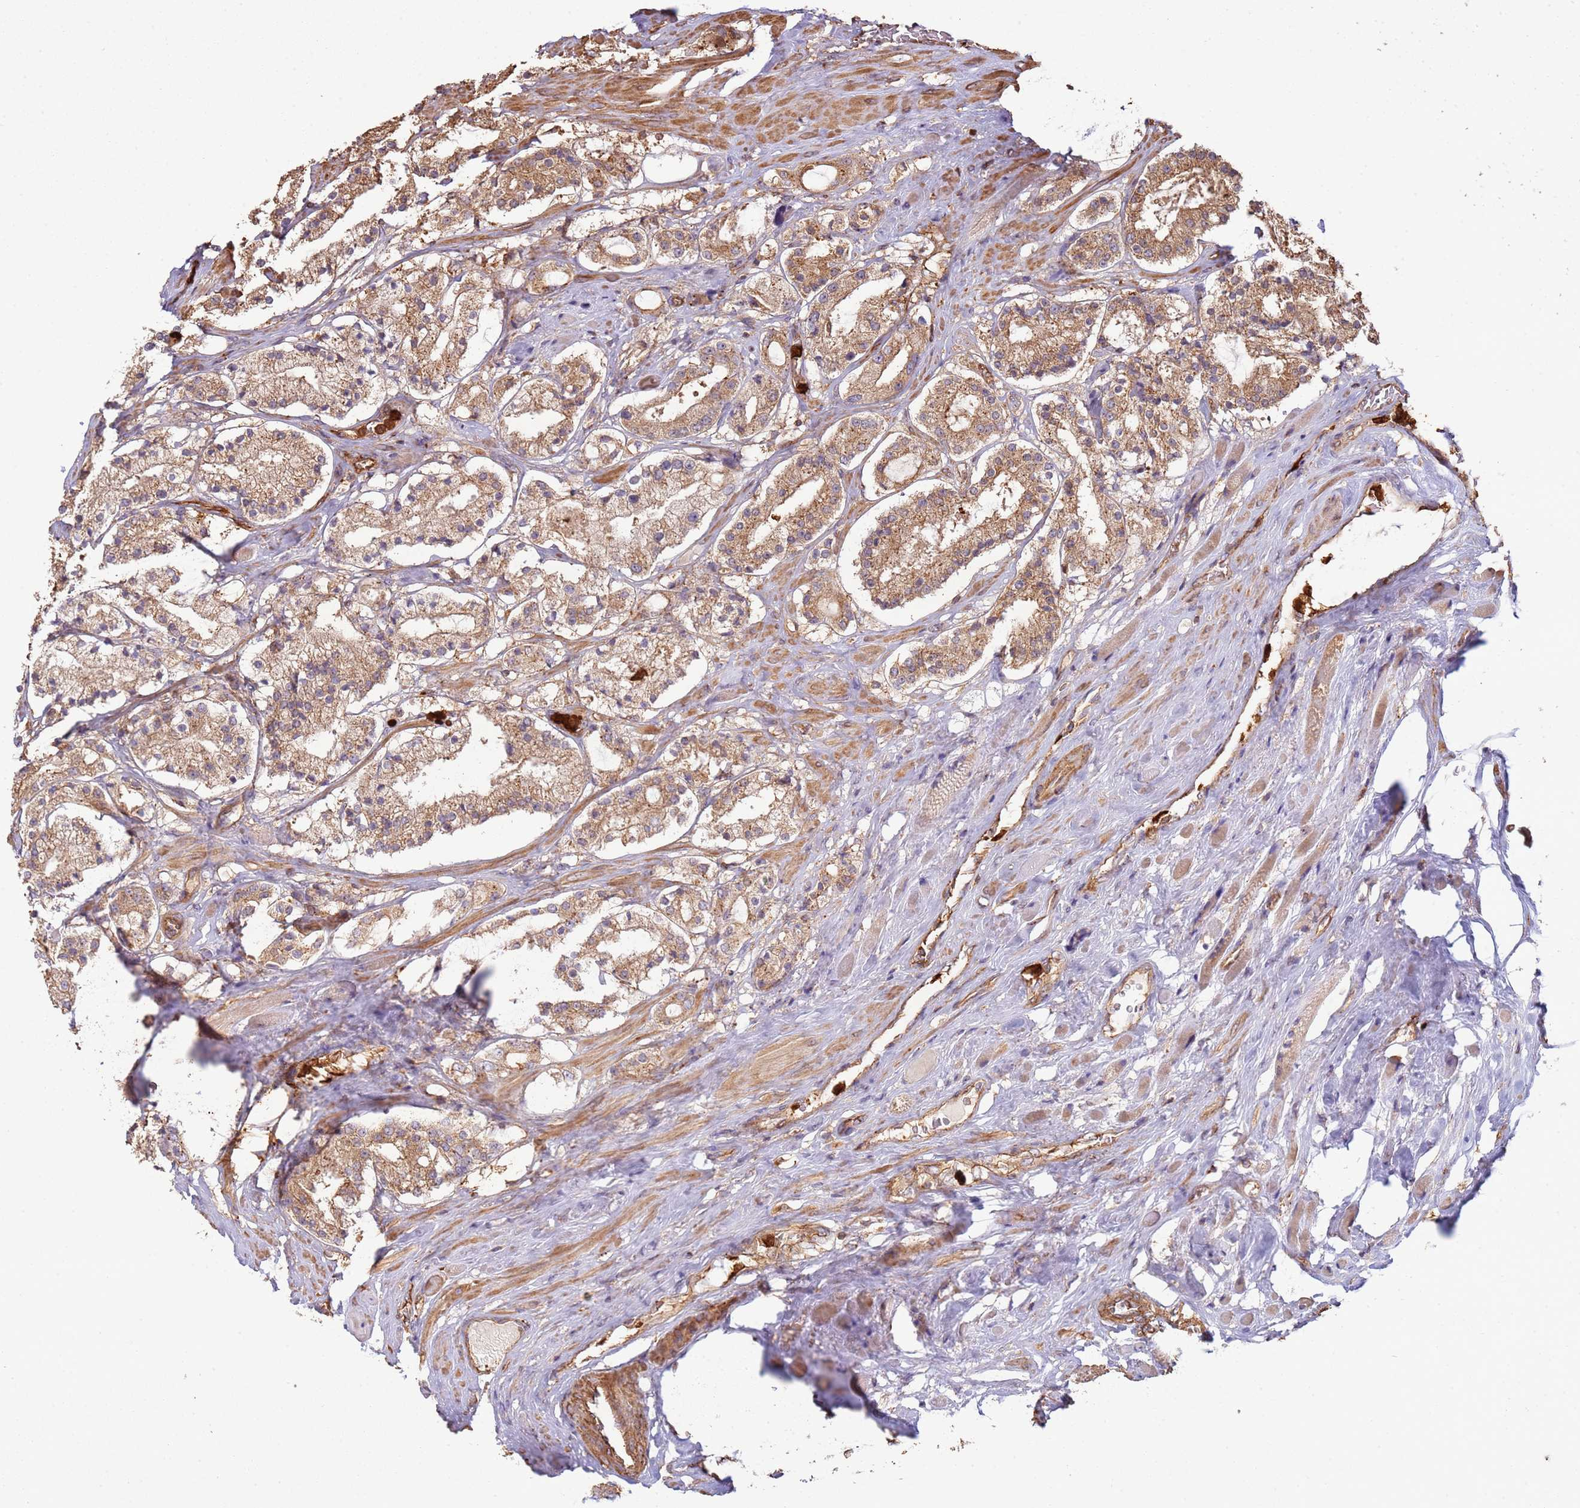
{"staining": {"intensity": "moderate", "quantity": ">75%", "location": "cytoplasmic/membranous"}, "tissue": "prostate cancer", "cell_type": "Tumor cells", "image_type": "cancer", "snomed": [{"axis": "morphology", "description": "Adenocarcinoma, High grade"}, {"axis": "topography", "description": "Prostate"}], "caption": "Moderate cytoplasmic/membranous expression is appreciated in approximately >75% of tumor cells in prostate cancer (adenocarcinoma (high-grade)).", "gene": "NDUFAF4", "patient": {"sex": "male", "age": 64}}